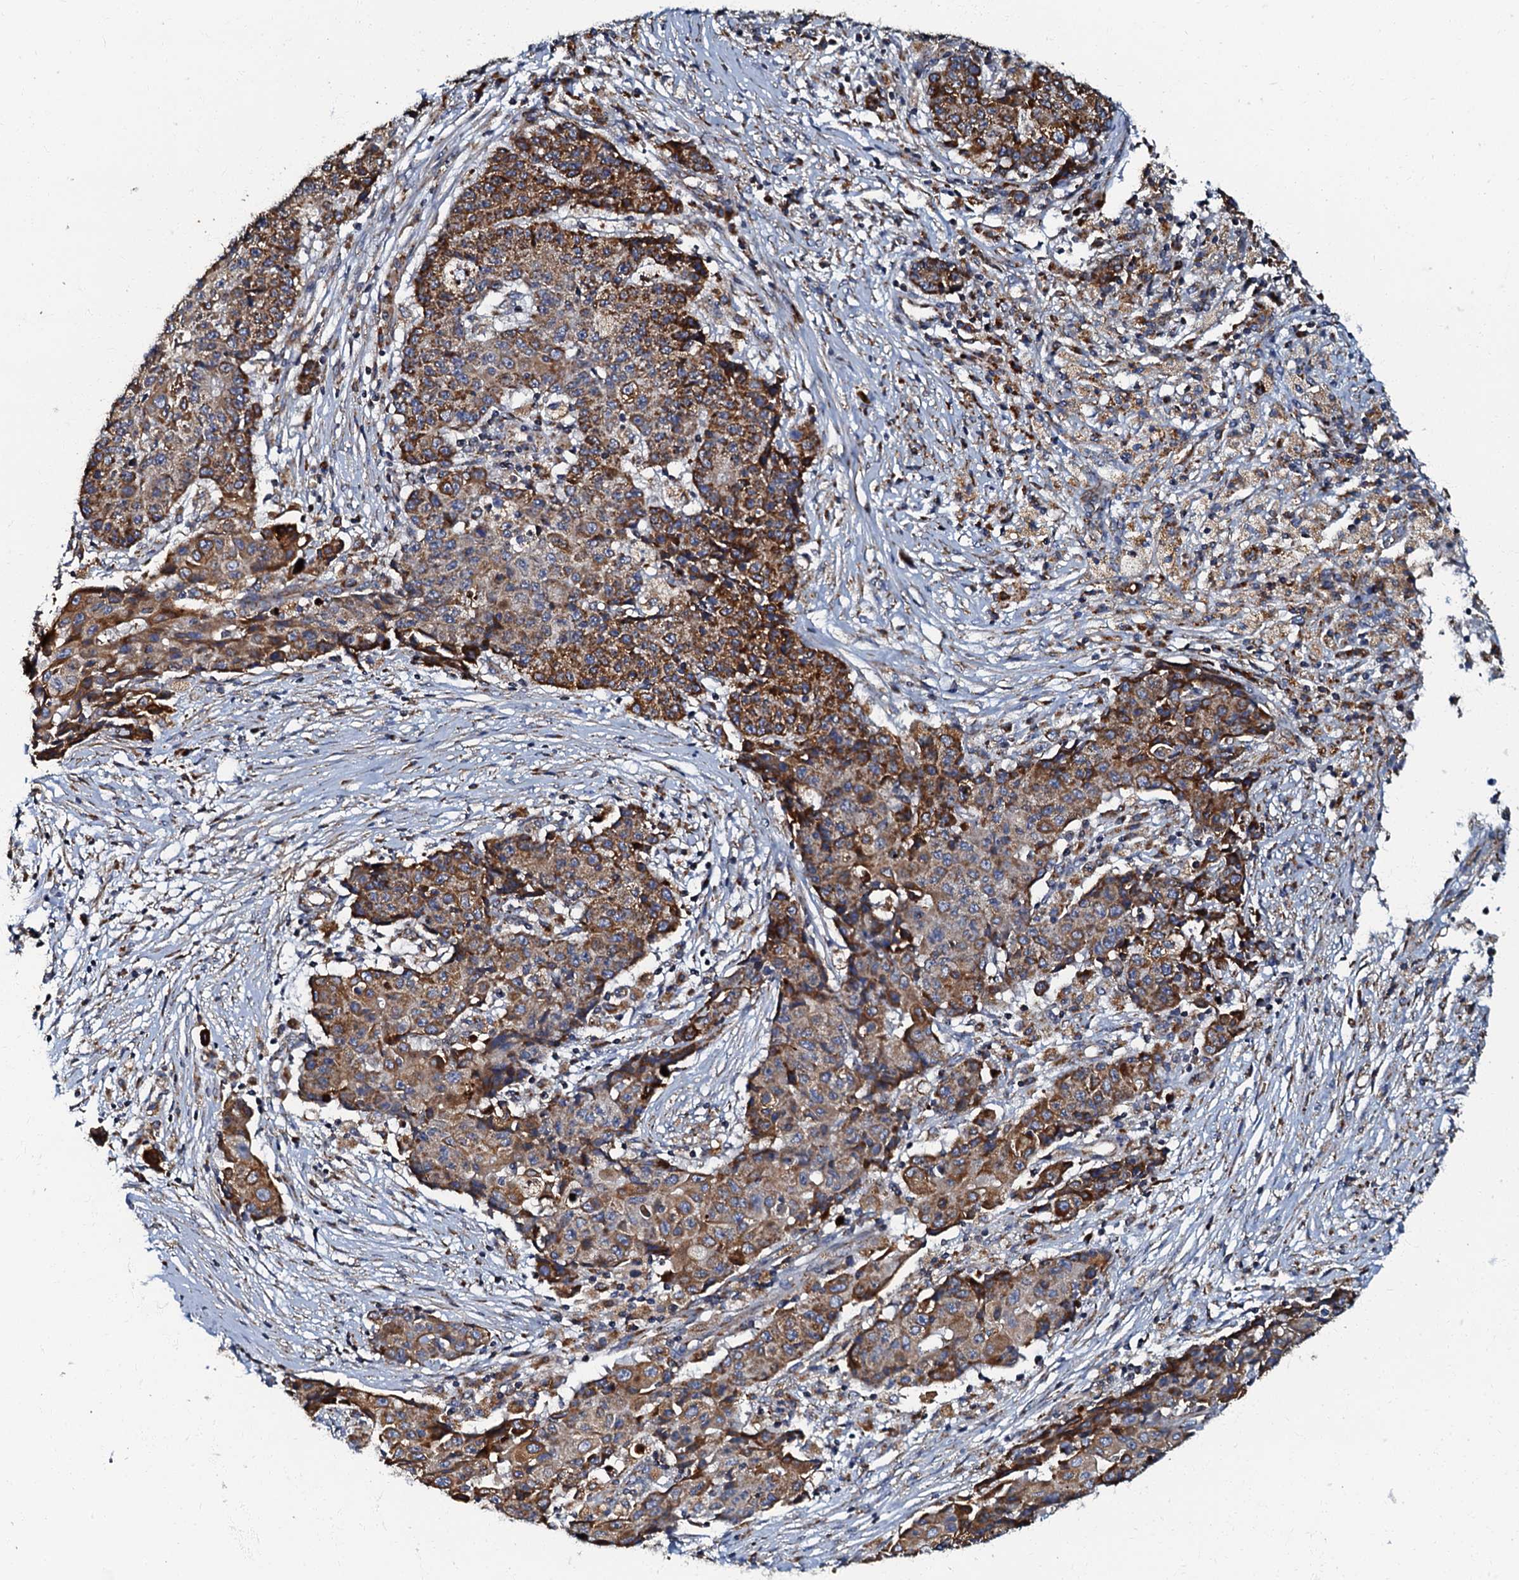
{"staining": {"intensity": "strong", "quantity": ">75%", "location": "cytoplasmic/membranous"}, "tissue": "ovarian cancer", "cell_type": "Tumor cells", "image_type": "cancer", "snomed": [{"axis": "morphology", "description": "Carcinoma, endometroid"}, {"axis": "topography", "description": "Ovary"}], "caption": "This is a micrograph of immunohistochemistry staining of endometroid carcinoma (ovarian), which shows strong staining in the cytoplasmic/membranous of tumor cells.", "gene": "NDUFA12", "patient": {"sex": "female", "age": 42}}